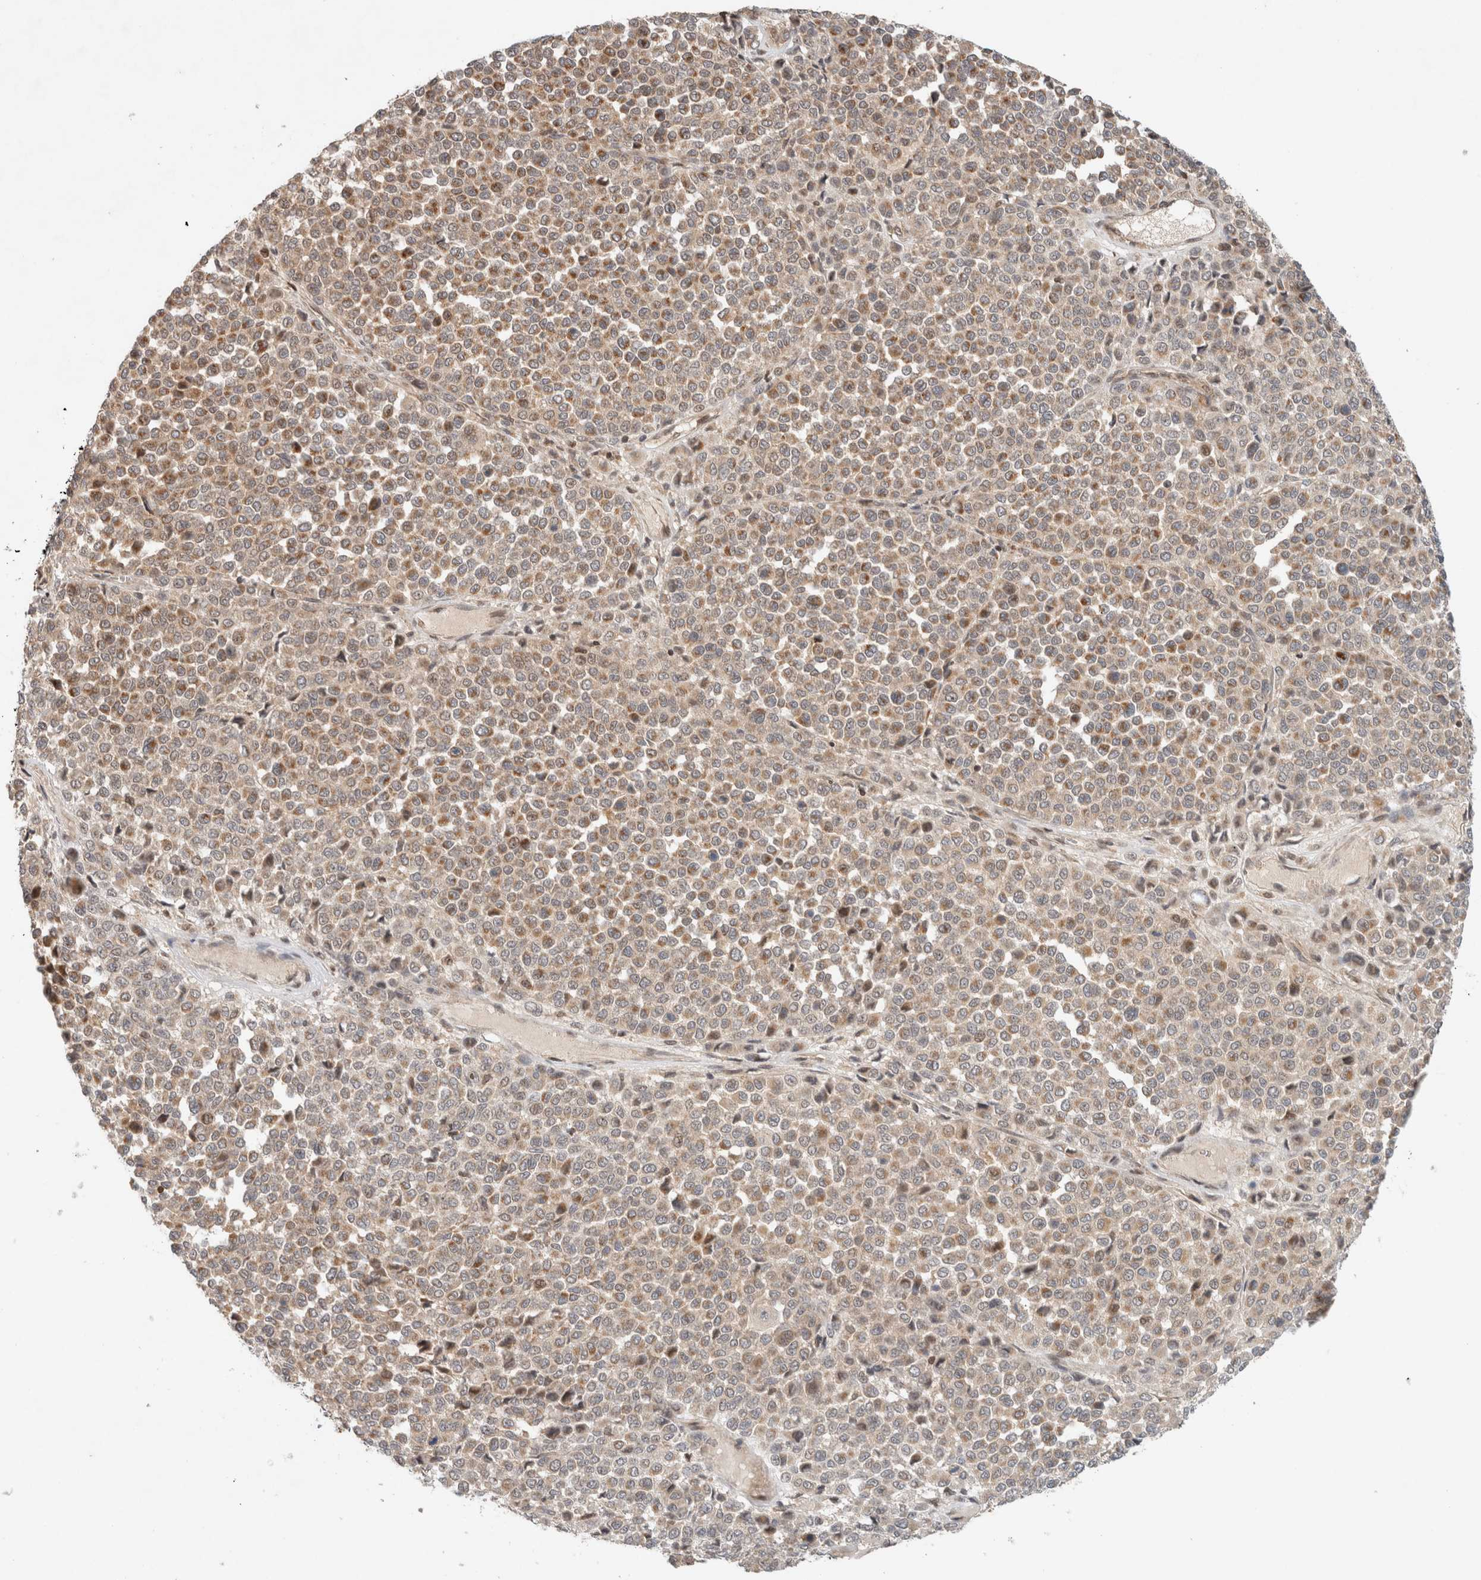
{"staining": {"intensity": "moderate", "quantity": ">75%", "location": "cytoplasmic/membranous"}, "tissue": "melanoma", "cell_type": "Tumor cells", "image_type": "cancer", "snomed": [{"axis": "morphology", "description": "Malignant melanoma, Metastatic site"}, {"axis": "topography", "description": "Pancreas"}], "caption": "Immunohistochemical staining of human malignant melanoma (metastatic site) demonstrates moderate cytoplasmic/membranous protein expression in about >75% of tumor cells.", "gene": "CAAP1", "patient": {"sex": "female", "age": 30}}